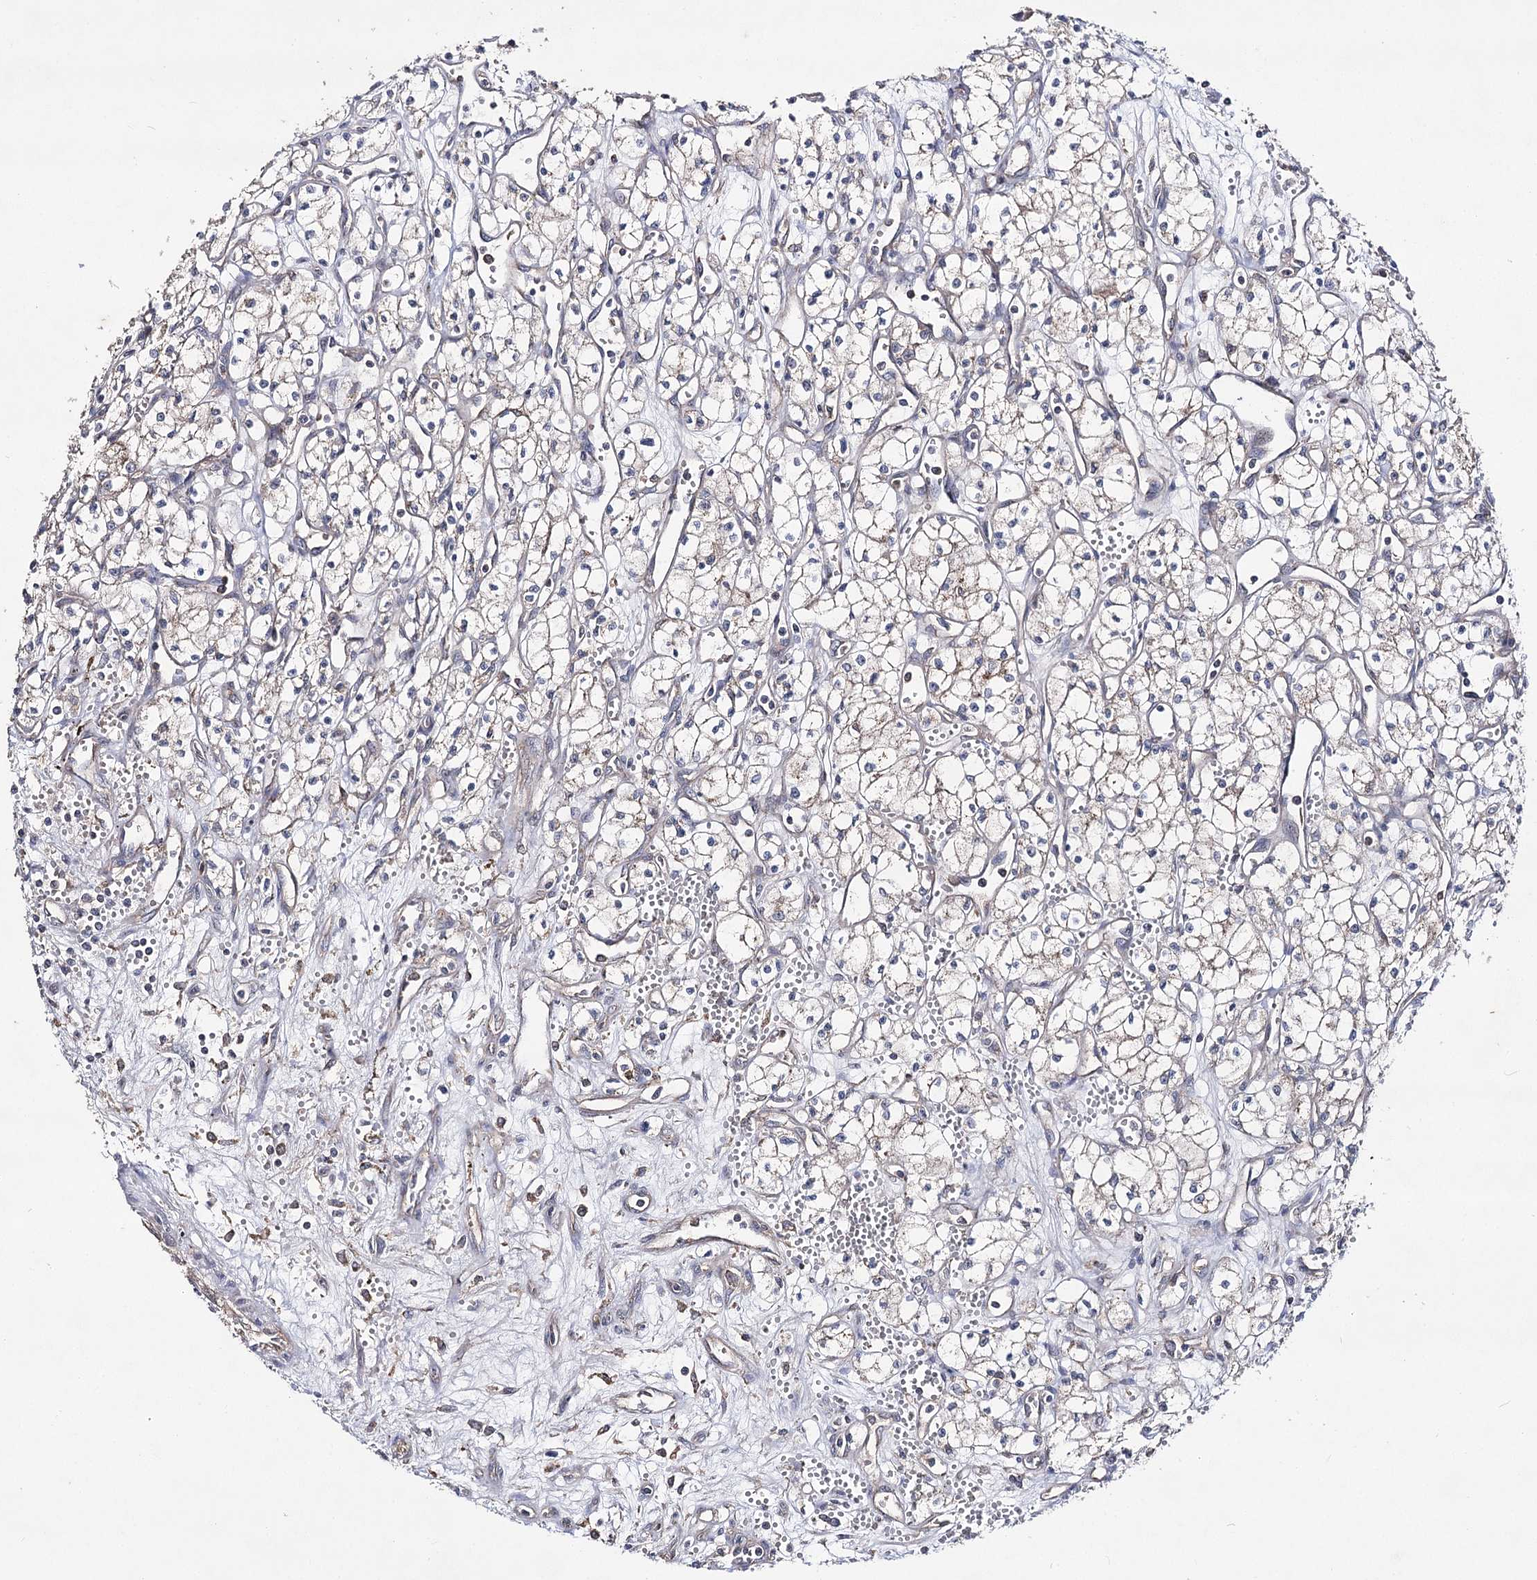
{"staining": {"intensity": "weak", "quantity": "<25%", "location": "cytoplasmic/membranous"}, "tissue": "renal cancer", "cell_type": "Tumor cells", "image_type": "cancer", "snomed": [{"axis": "morphology", "description": "Adenocarcinoma, NOS"}, {"axis": "topography", "description": "Kidney"}], "caption": "High power microscopy photomicrograph of an immunohistochemistry histopathology image of renal adenocarcinoma, revealing no significant expression in tumor cells.", "gene": "AURKC", "patient": {"sex": "male", "age": 59}}